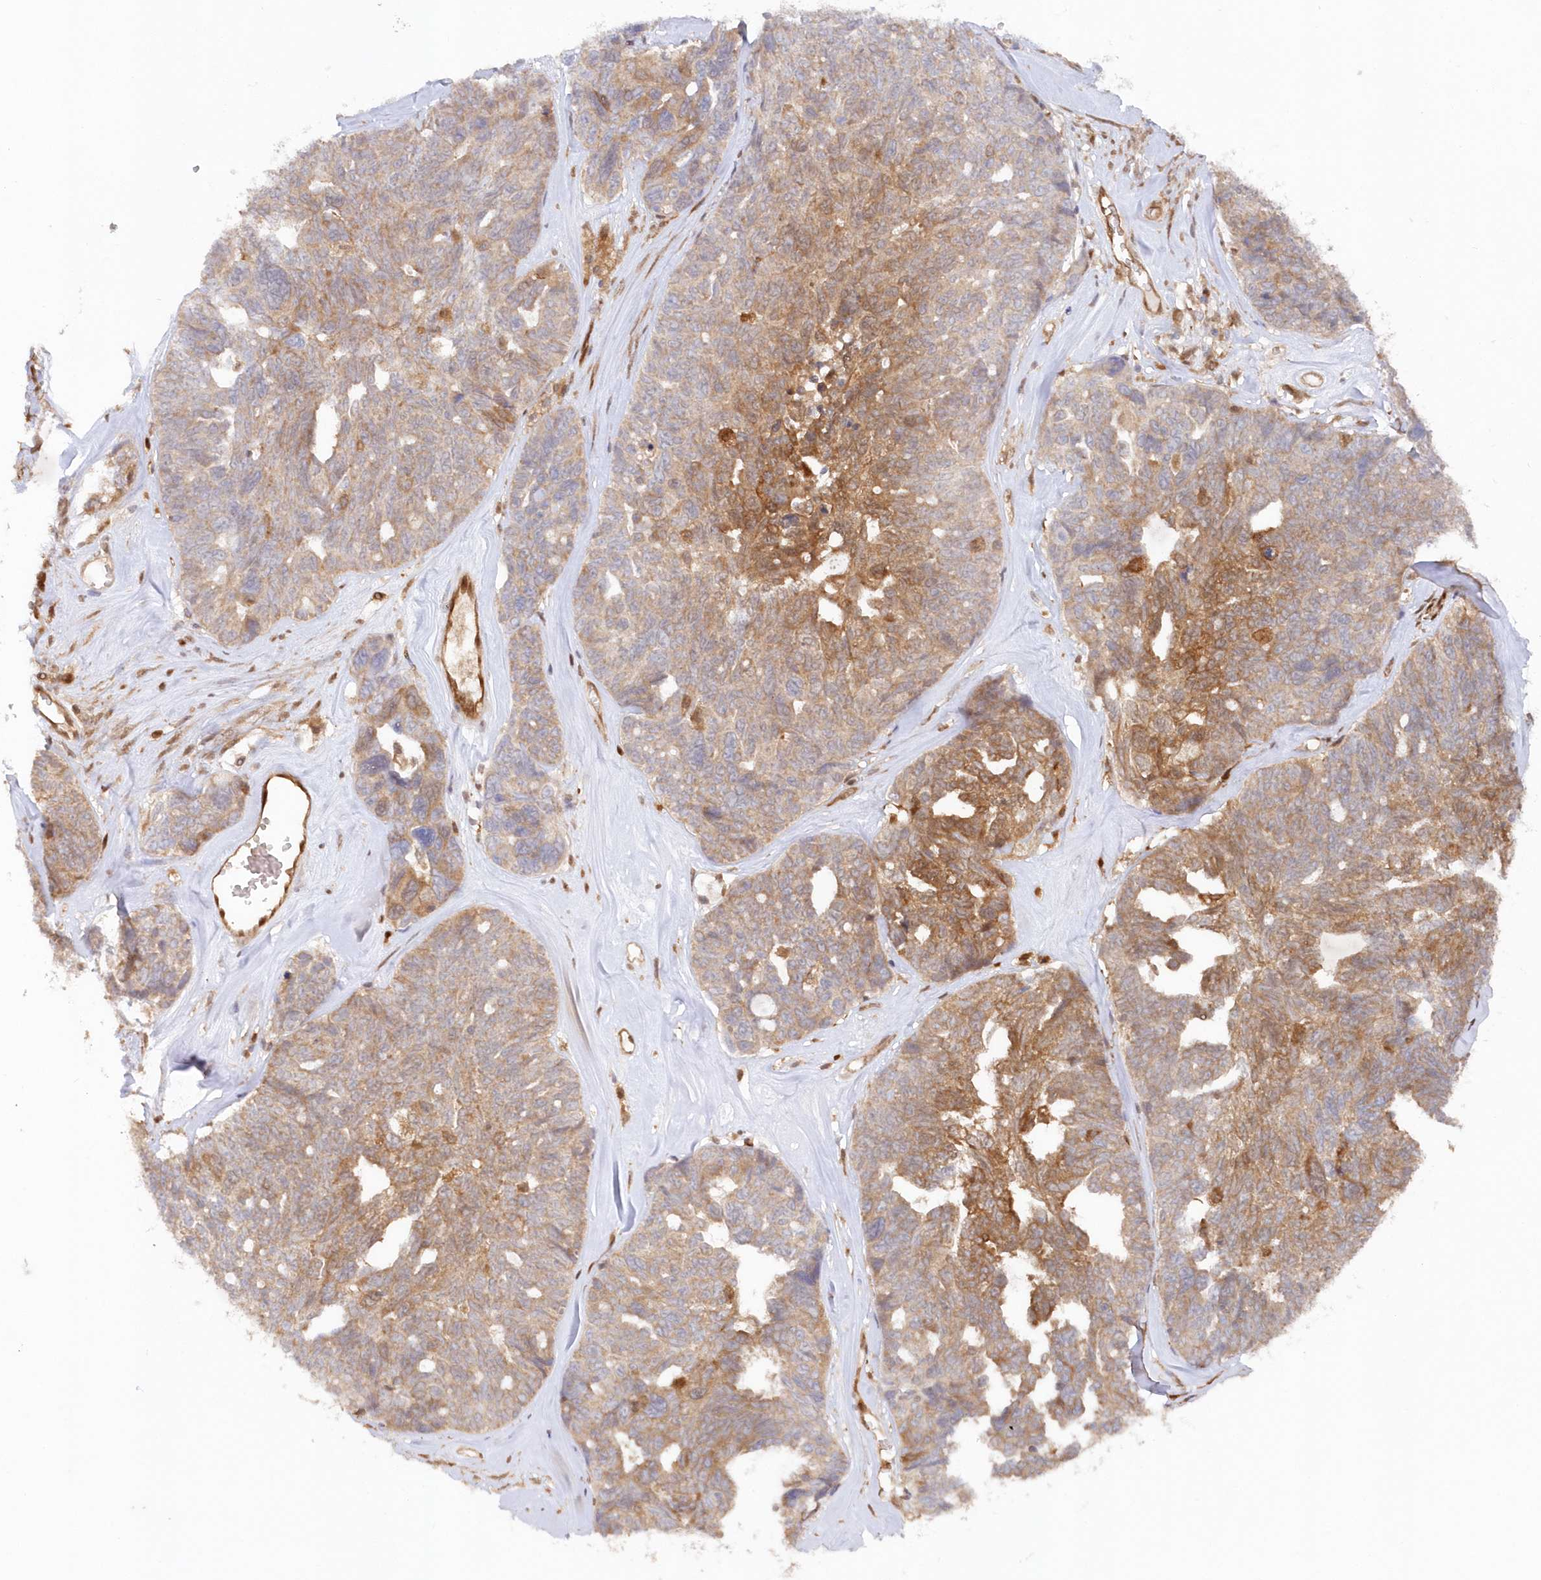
{"staining": {"intensity": "moderate", "quantity": ">75%", "location": "cytoplasmic/membranous"}, "tissue": "ovarian cancer", "cell_type": "Tumor cells", "image_type": "cancer", "snomed": [{"axis": "morphology", "description": "Cystadenocarcinoma, serous, NOS"}, {"axis": "topography", "description": "Ovary"}], "caption": "A brown stain shows moderate cytoplasmic/membranous staining of a protein in human serous cystadenocarcinoma (ovarian) tumor cells.", "gene": "GBE1", "patient": {"sex": "female", "age": 79}}